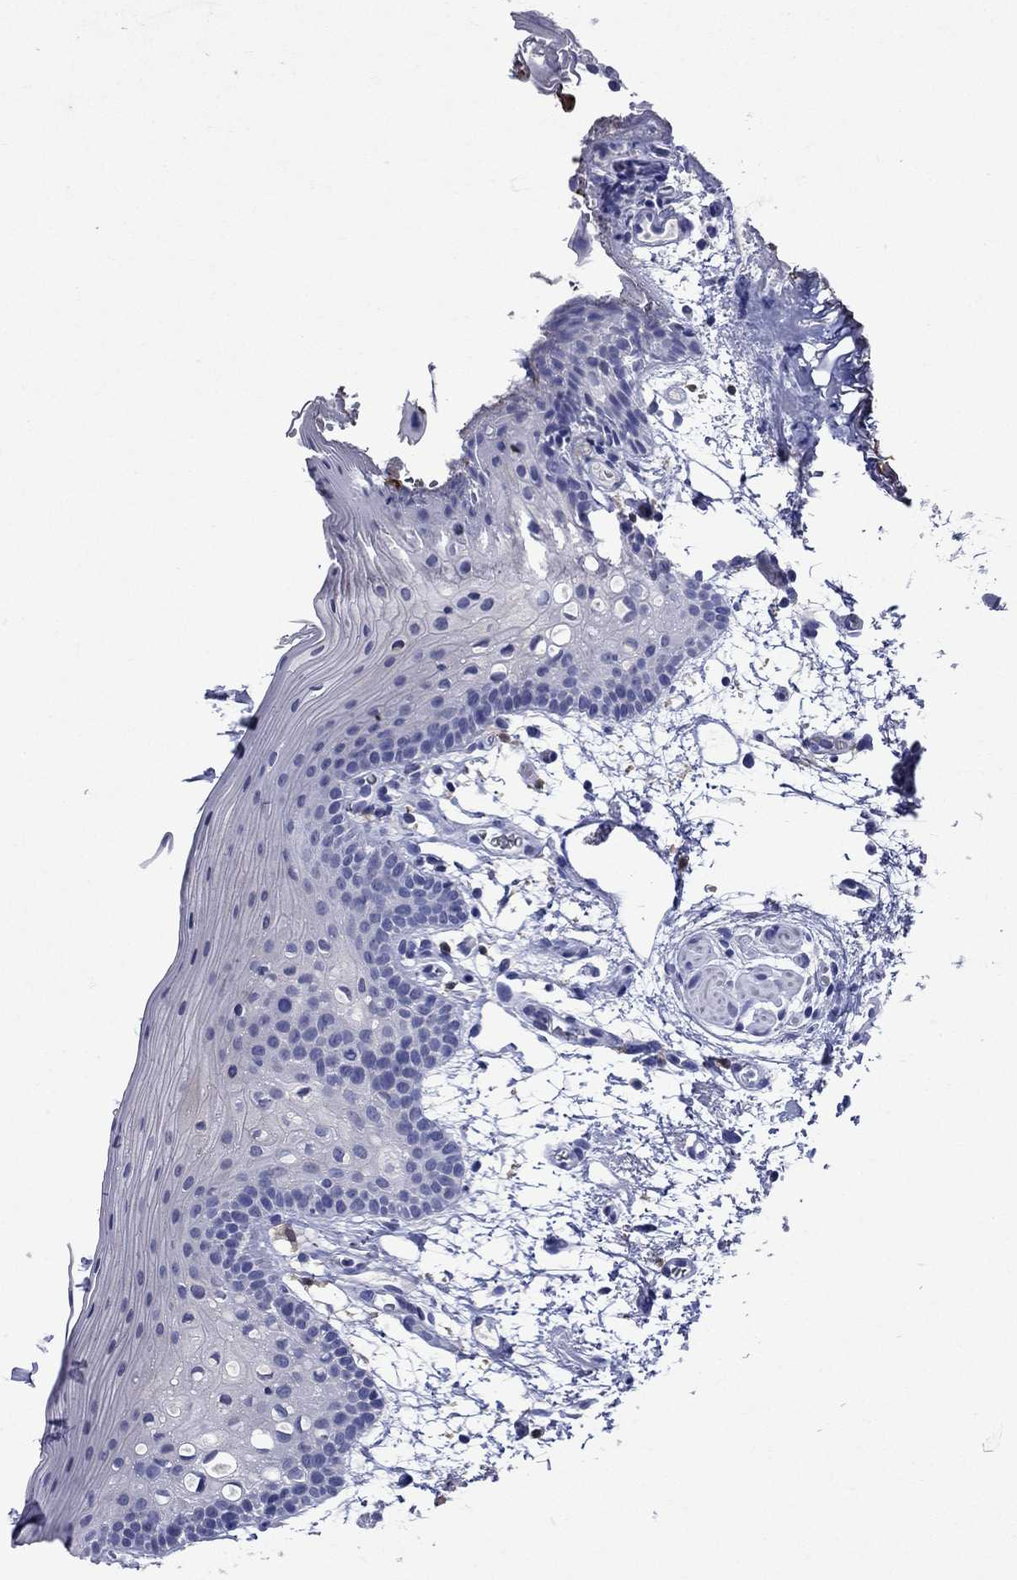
{"staining": {"intensity": "negative", "quantity": "none", "location": "none"}, "tissue": "oral mucosa", "cell_type": "Squamous epithelial cells", "image_type": "normal", "snomed": [{"axis": "morphology", "description": "Normal tissue, NOS"}, {"axis": "topography", "description": "Oral tissue"}, {"axis": "topography", "description": "Tounge, NOS"}], "caption": "Immunohistochemical staining of unremarkable human oral mucosa demonstrates no significant staining in squamous epithelial cells. Brightfield microscopy of IHC stained with DAB (3,3'-diaminobenzidine) (brown) and hematoxylin (blue), captured at high magnification.", "gene": "CFAP119", "patient": {"sex": "female", "age": 83}}